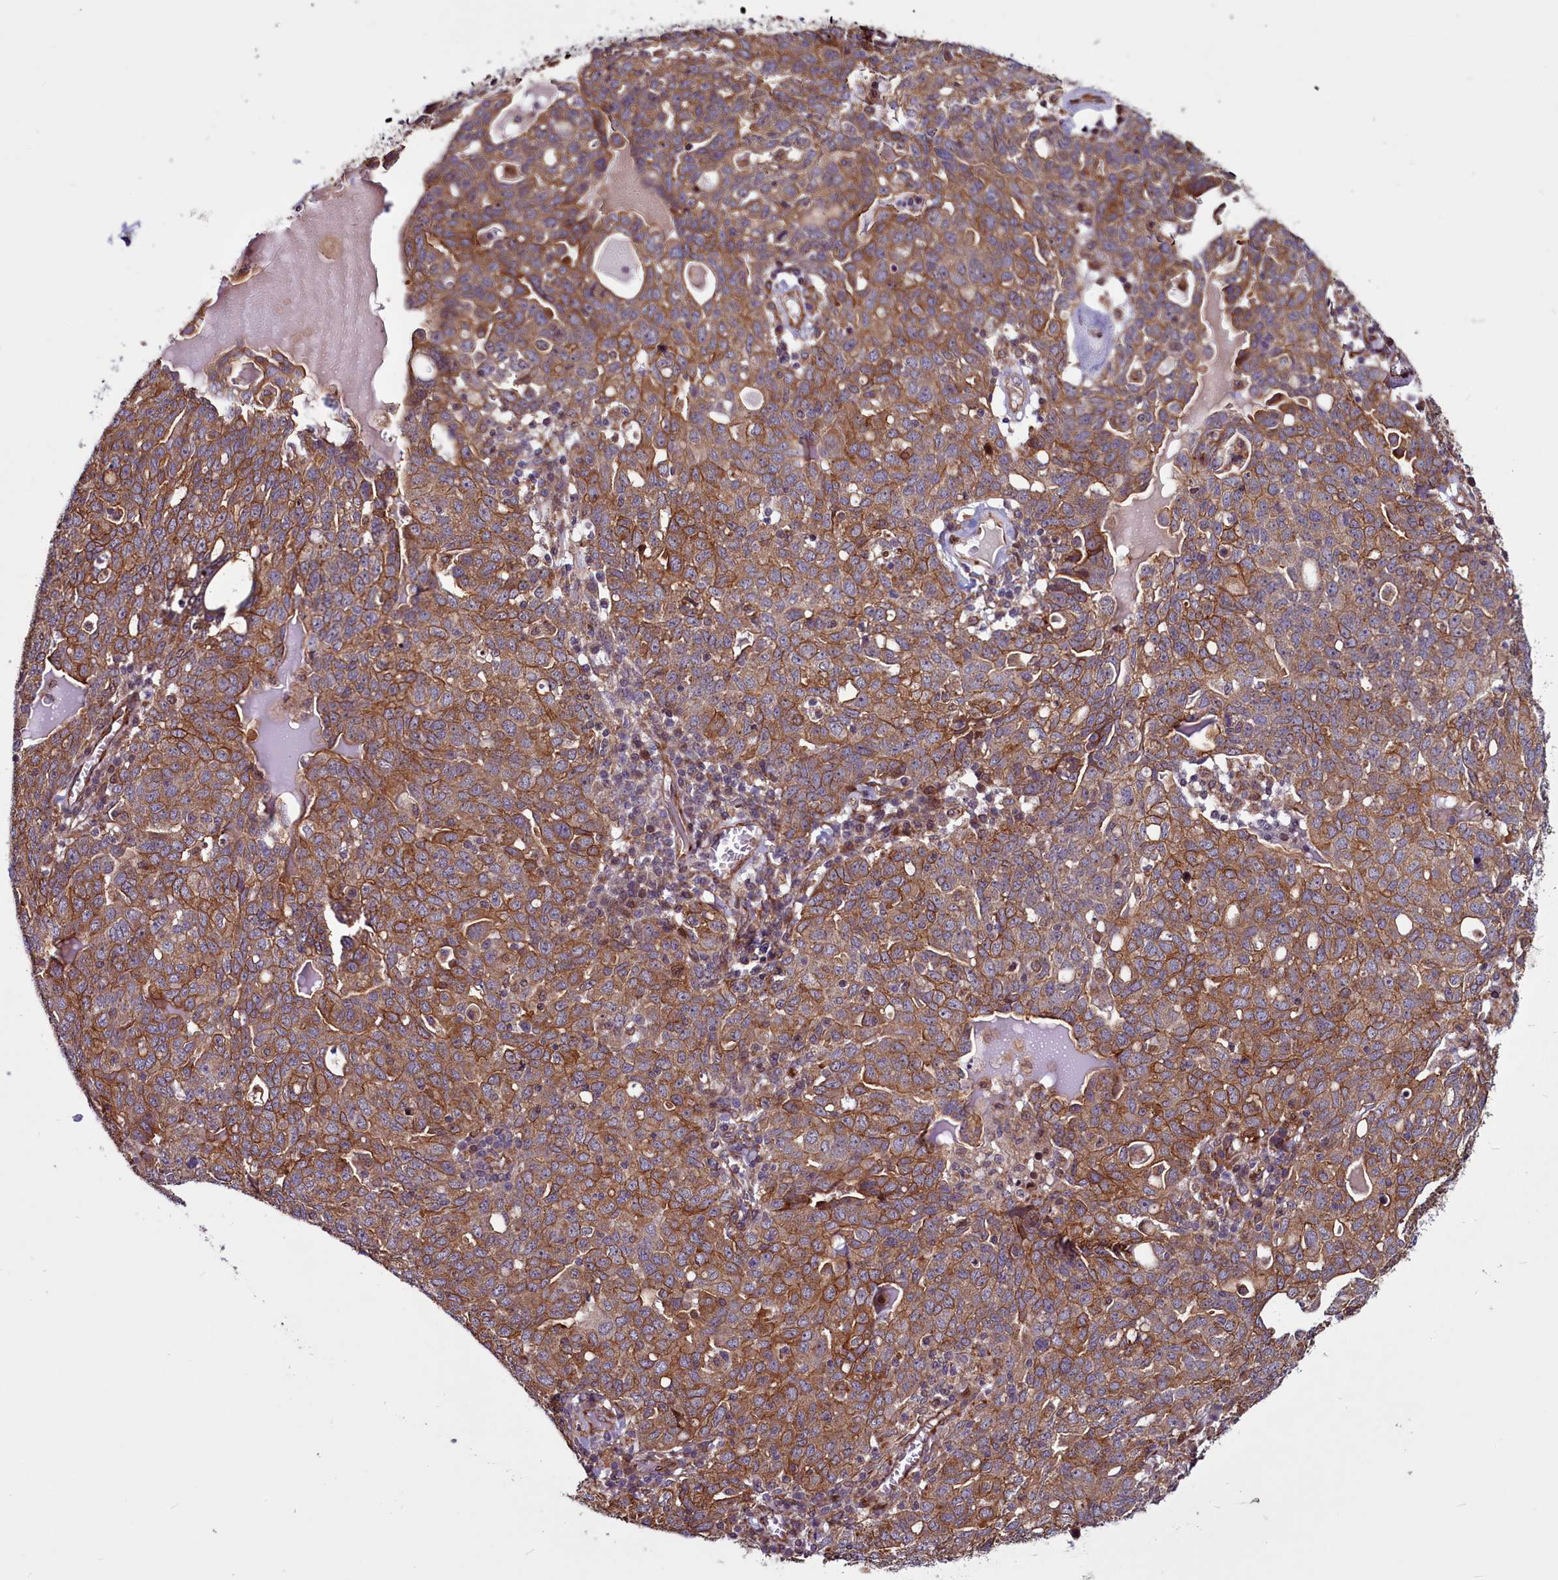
{"staining": {"intensity": "moderate", "quantity": ">75%", "location": "cytoplasmic/membranous"}, "tissue": "ovarian cancer", "cell_type": "Tumor cells", "image_type": "cancer", "snomed": [{"axis": "morphology", "description": "Carcinoma, endometroid"}, {"axis": "topography", "description": "Ovary"}], "caption": "Endometroid carcinoma (ovarian) stained with IHC displays moderate cytoplasmic/membranous expression in about >75% of tumor cells.", "gene": "MCRIP1", "patient": {"sex": "female", "age": 62}}